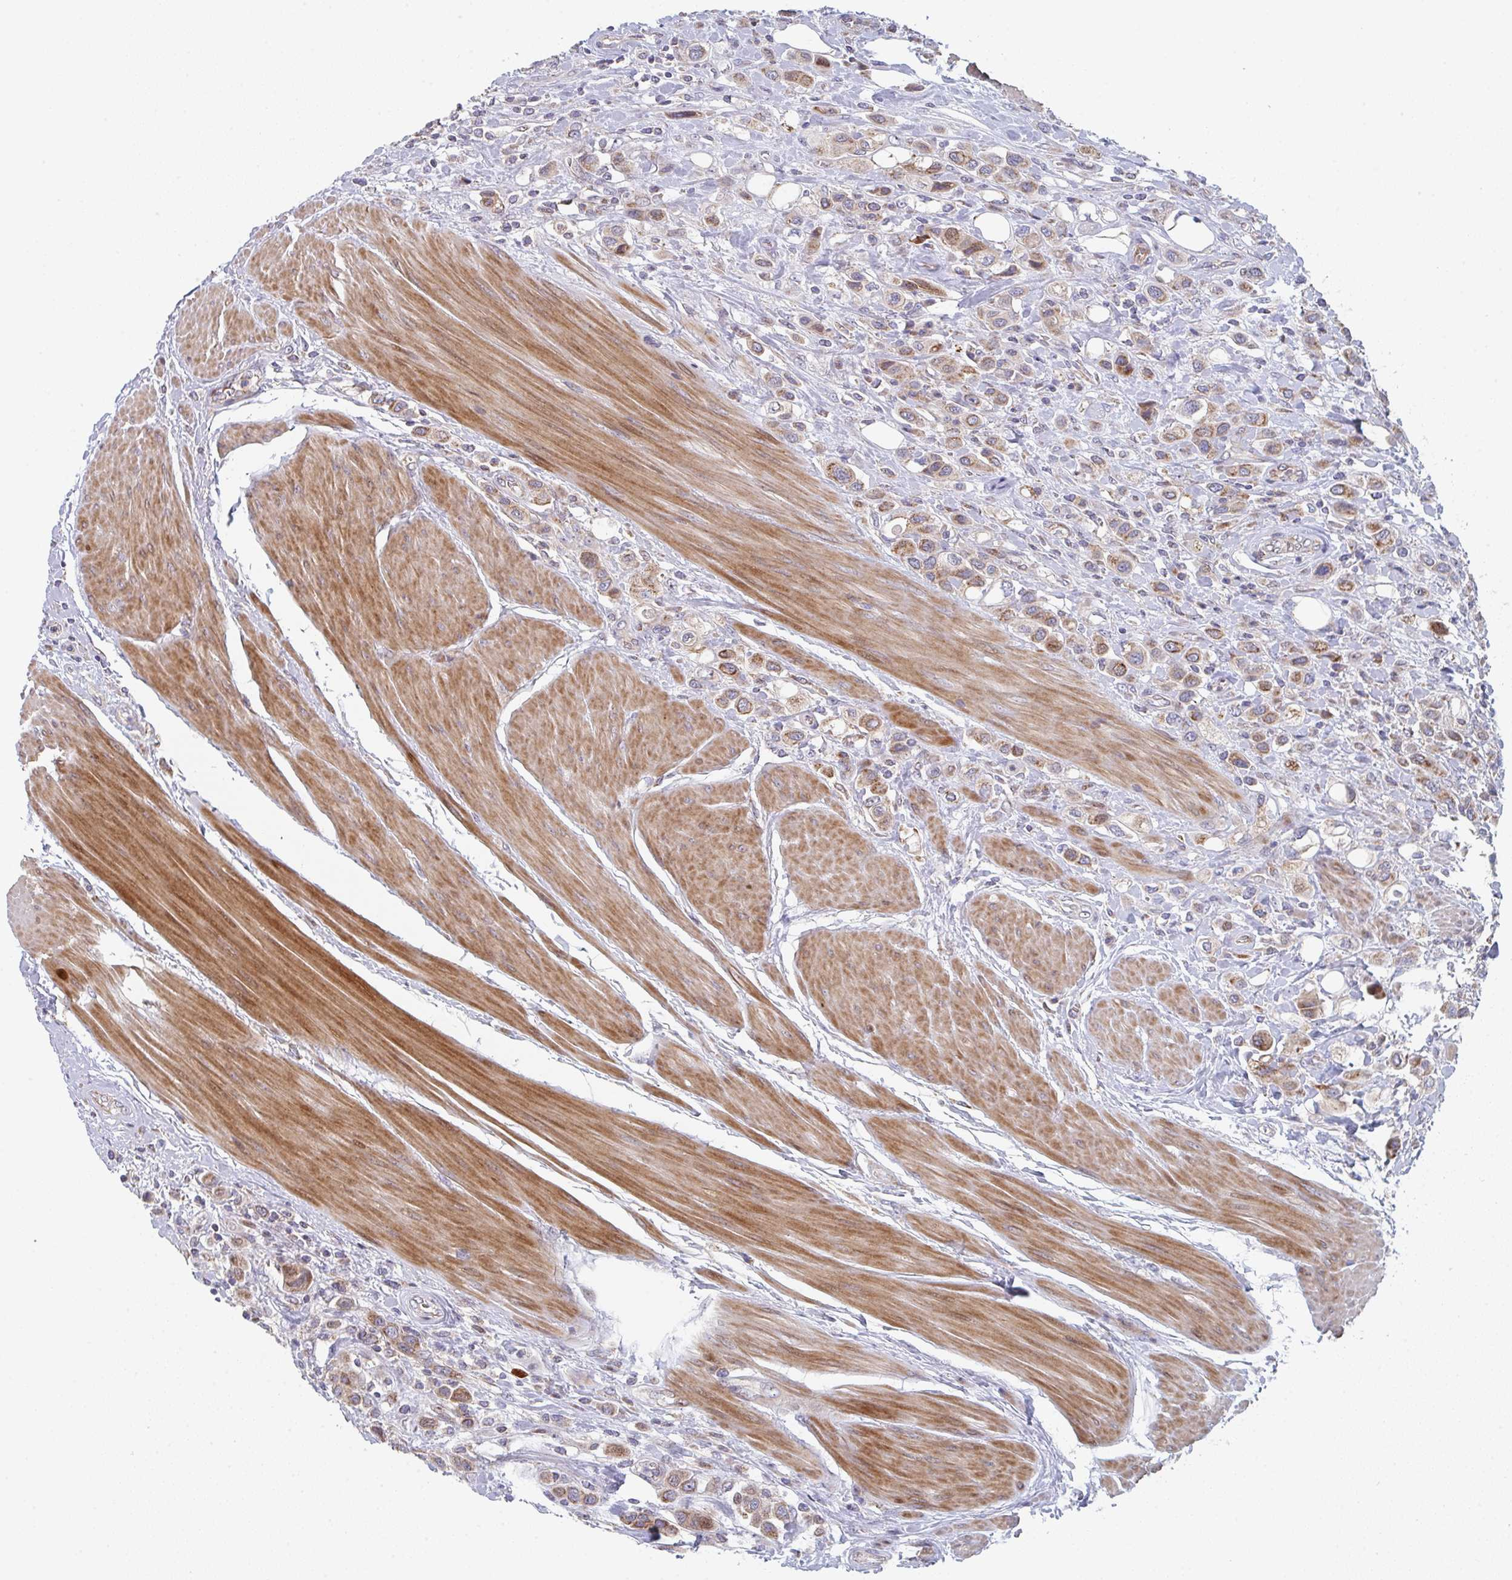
{"staining": {"intensity": "moderate", "quantity": ">75%", "location": "cytoplasmic/membranous"}, "tissue": "urothelial cancer", "cell_type": "Tumor cells", "image_type": "cancer", "snomed": [{"axis": "morphology", "description": "Urothelial carcinoma, High grade"}, {"axis": "topography", "description": "Urinary bladder"}], "caption": "IHC photomicrograph of human urothelial carcinoma (high-grade) stained for a protein (brown), which shows medium levels of moderate cytoplasmic/membranous positivity in approximately >75% of tumor cells.", "gene": "ZNF644", "patient": {"sex": "male", "age": 50}}